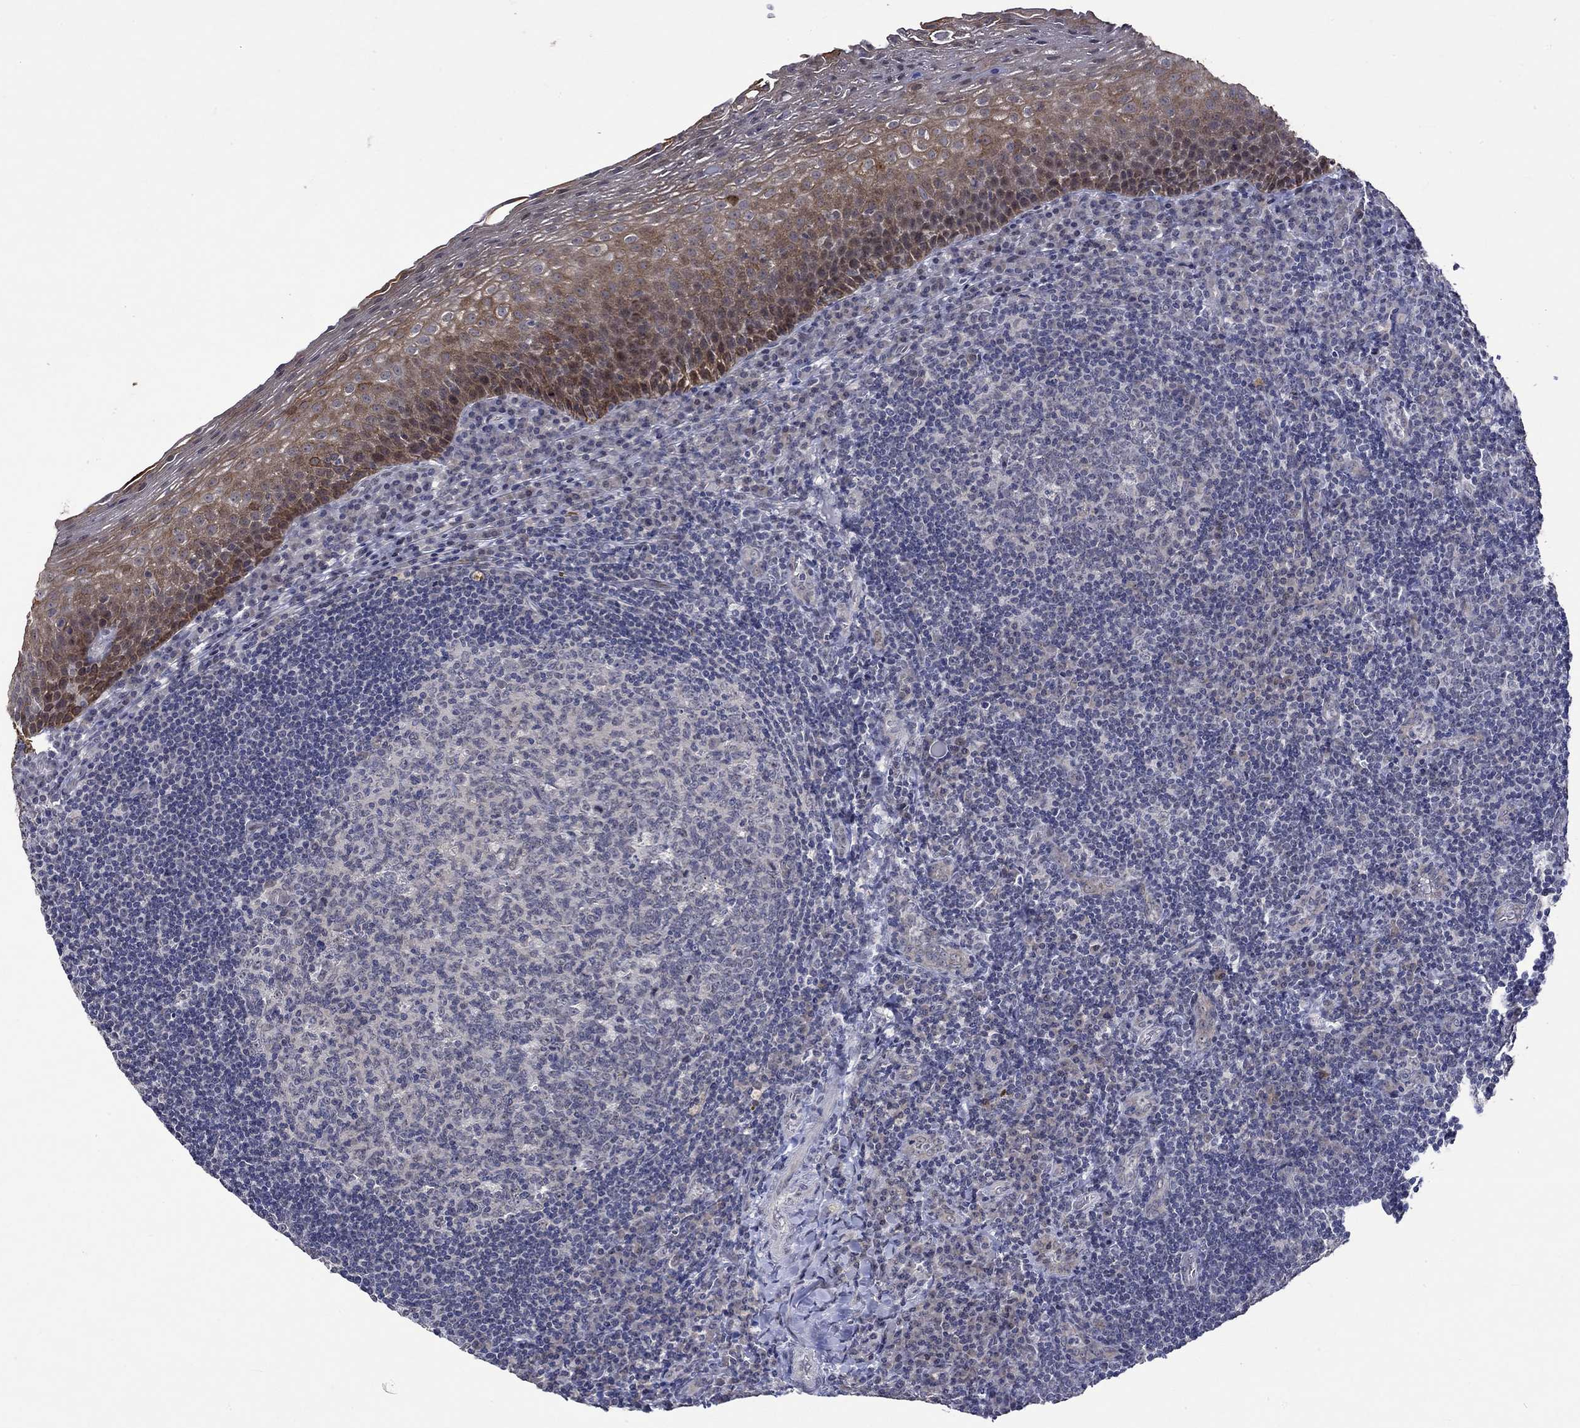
{"staining": {"intensity": "negative", "quantity": "none", "location": "none"}, "tissue": "tonsil", "cell_type": "Germinal center cells", "image_type": "normal", "snomed": [{"axis": "morphology", "description": "Normal tissue, NOS"}, {"axis": "morphology", "description": "Inflammation, NOS"}, {"axis": "topography", "description": "Tonsil"}], "caption": "IHC histopathology image of unremarkable tonsil: tonsil stained with DAB (3,3'-diaminobenzidine) reveals no significant protein staining in germinal center cells. Nuclei are stained in blue.", "gene": "DDX3Y", "patient": {"sex": "female", "age": 31}}